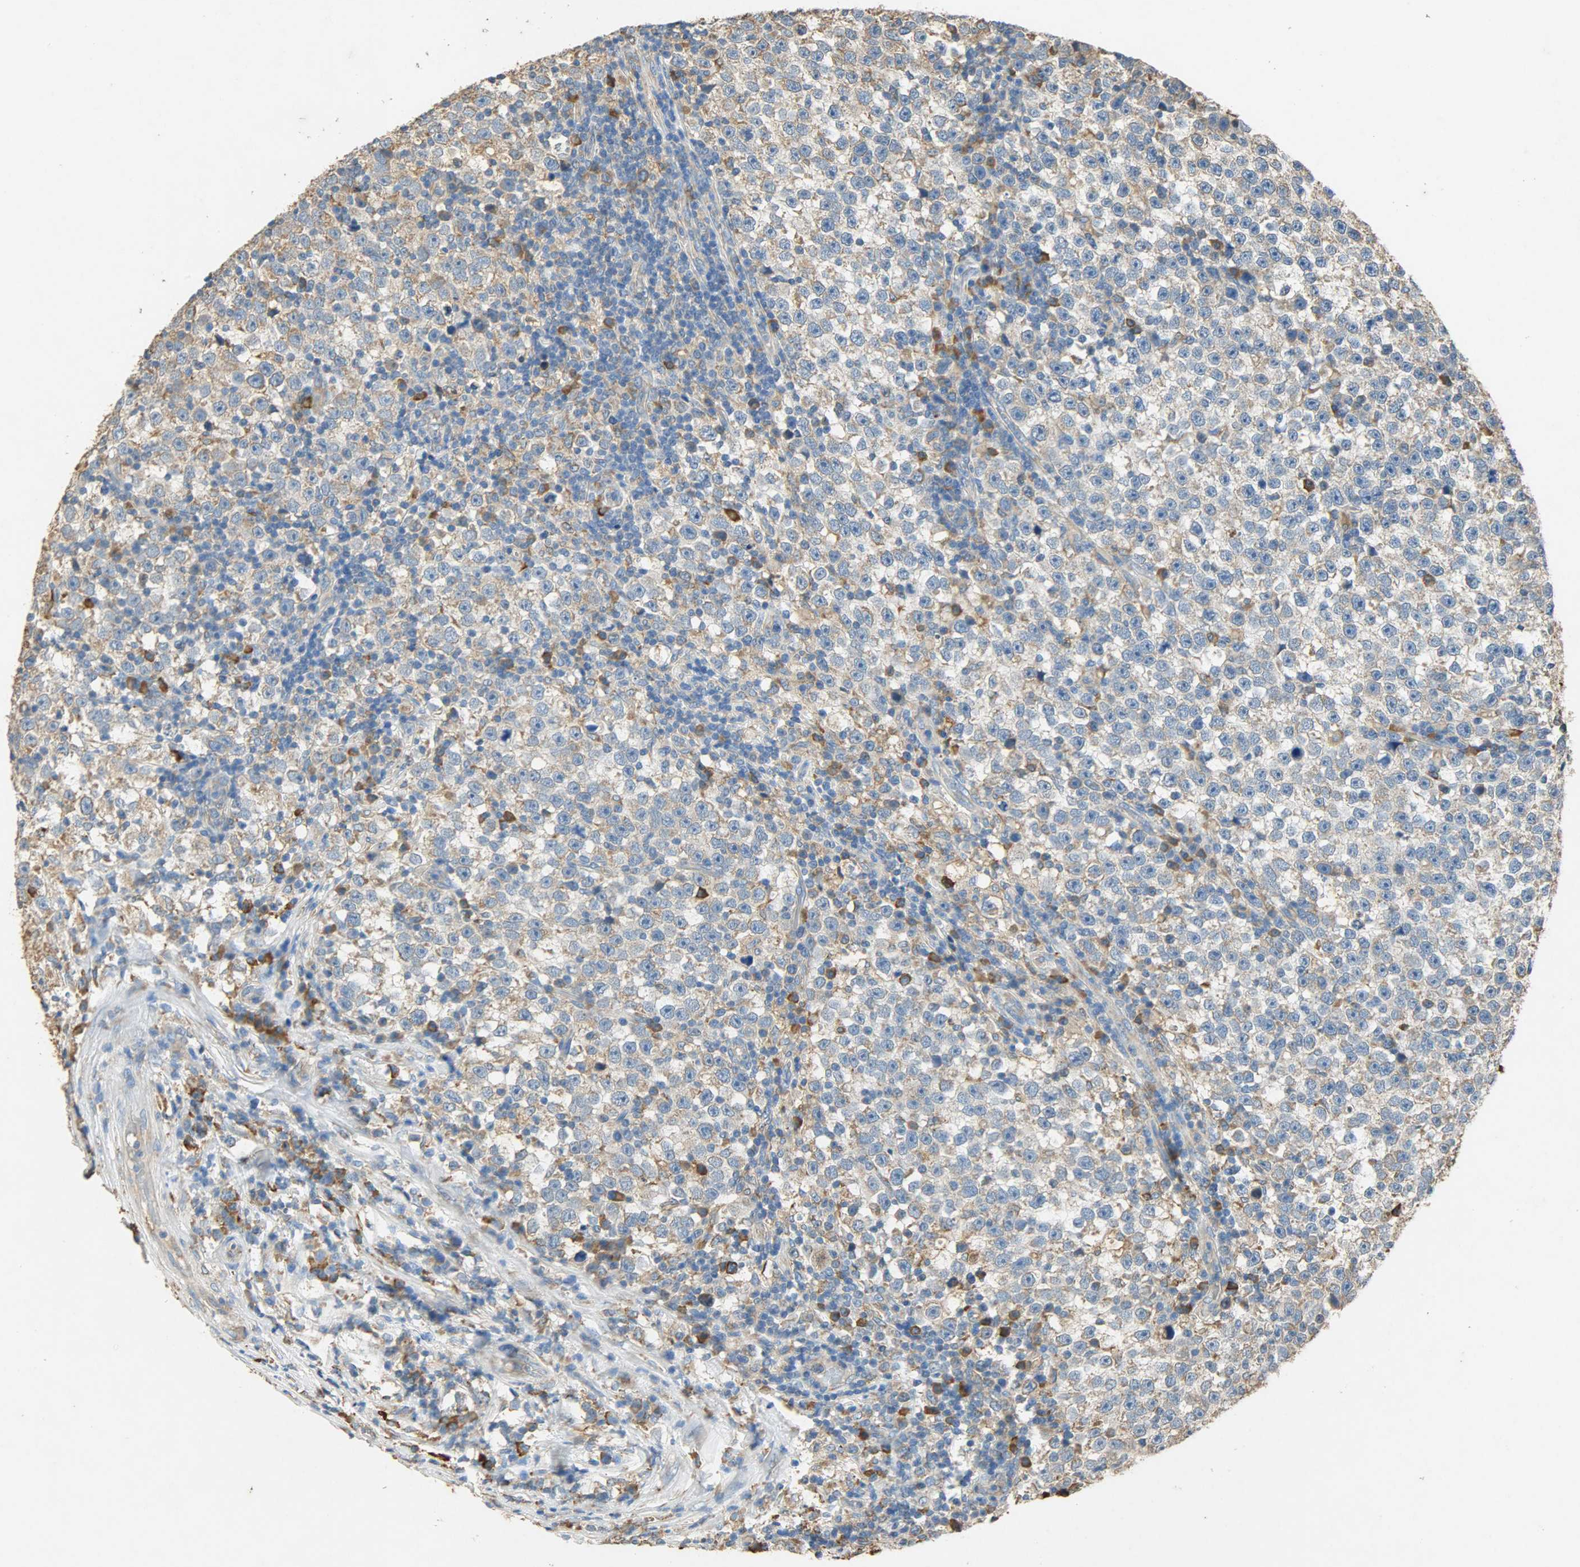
{"staining": {"intensity": "moderate", "quantity": ">75%", "location": "cytoplasmic/membranous"}, "tissue": "testis cancer", "cell_type": "Tumor cells", "image_type": "cancer", "snomed": [{"axis": "morphology", "description": "Seminoma, NOS"}, {"axis": "topography", "description": "Testis"}], "caption": "This is a histology image of IHC staining of testis seminoma, which shows moderate staining in the cytoplasmic/membranous of tumor cells.", "gene": "HSPA5", "patient": {"sex": "male", "age": 43}}